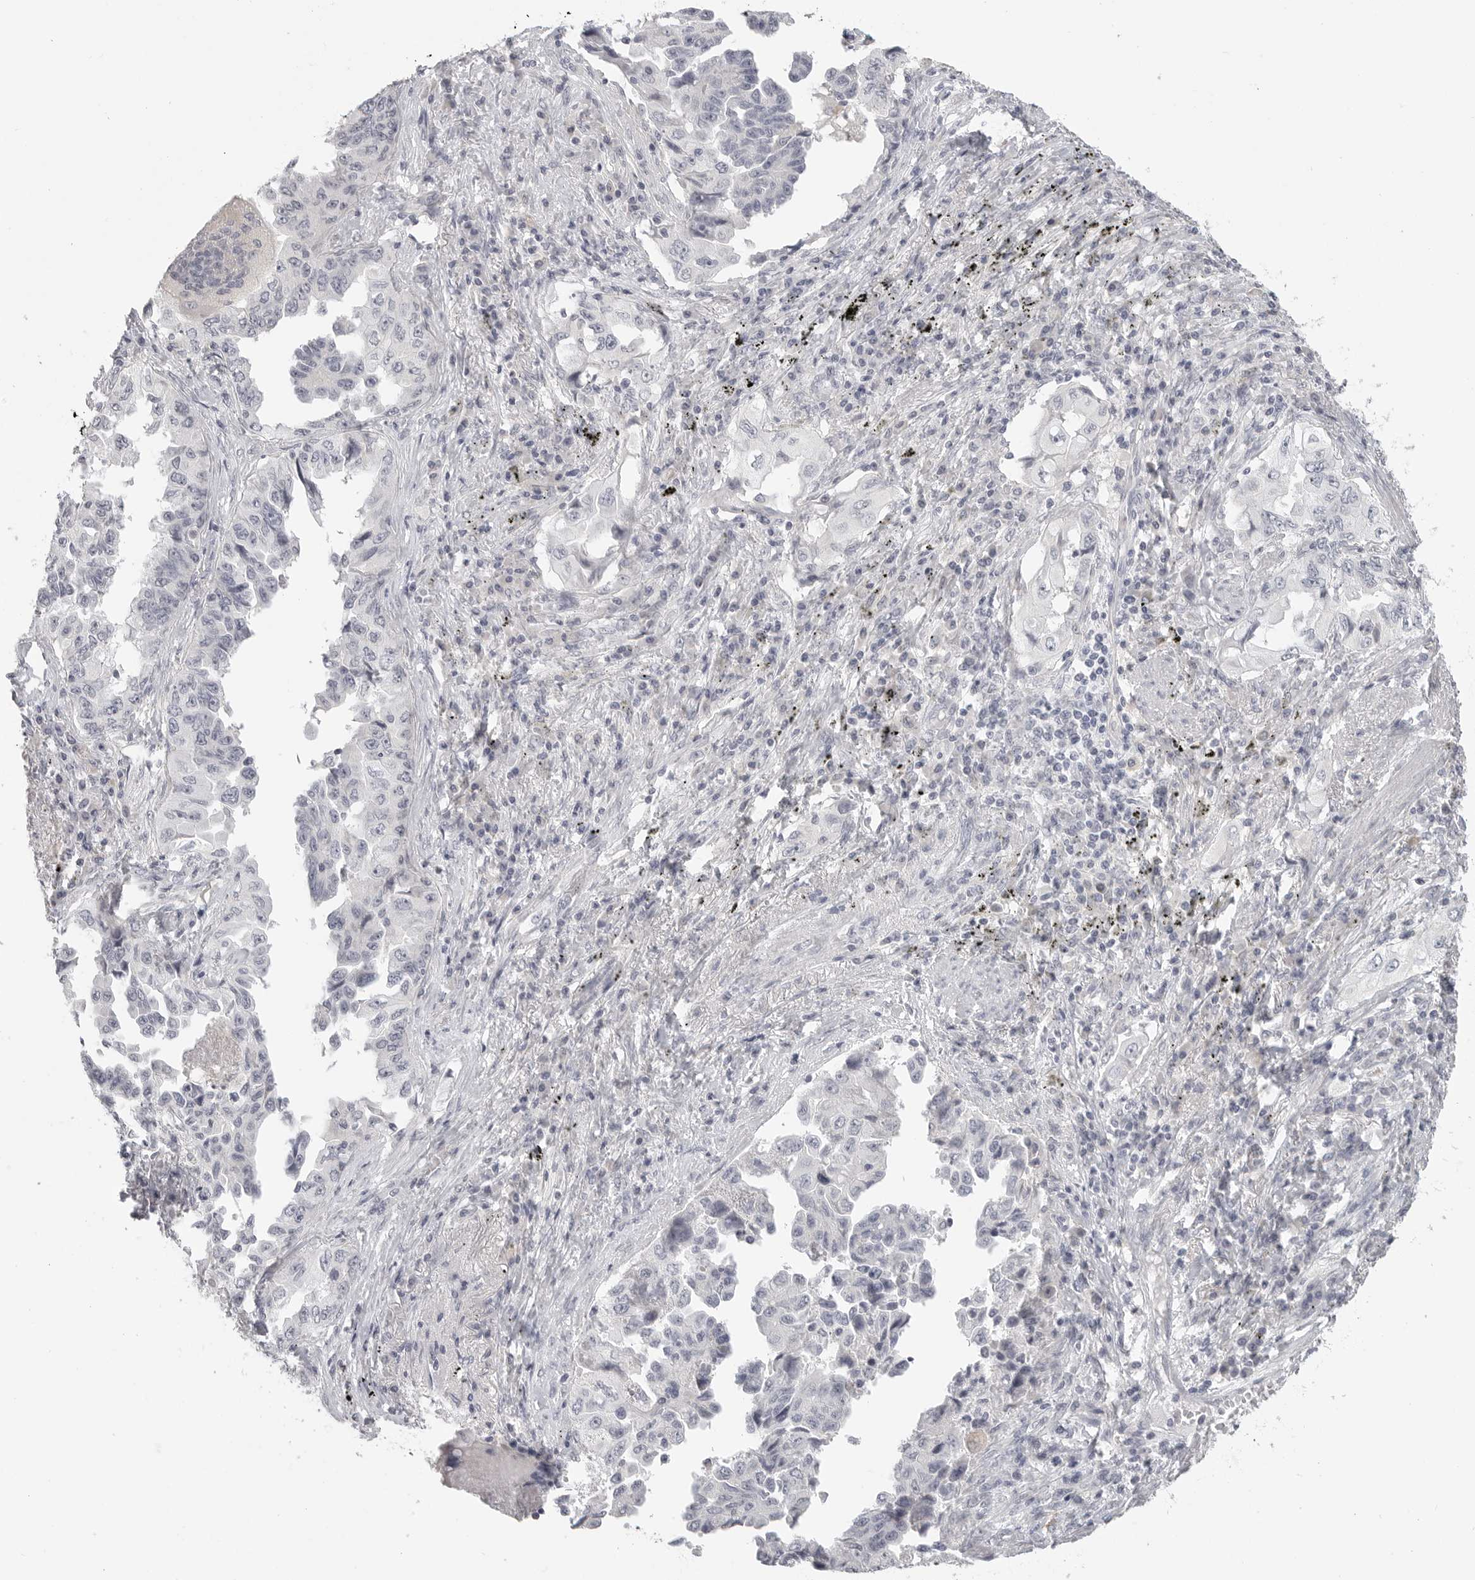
{"staining": {"intensity": "negative", "quantity": "none", "location": "none"}, "tissue": "lung cancer", "cell_type": "Tumor cells", "image_type": "cancer", "snomed": [{"axis": "morphology", "description": "Adenocarcinoma, NOS"}, {"axis": "topography", "description": "Lung"}], "caption": "DAB immunohistochemical staining of adenocarcinoma (lung) demonstrates no significant positivity in tumor cells.", "gene": "HMGCS2", "patient": {"sex": "female", "age": 51}}